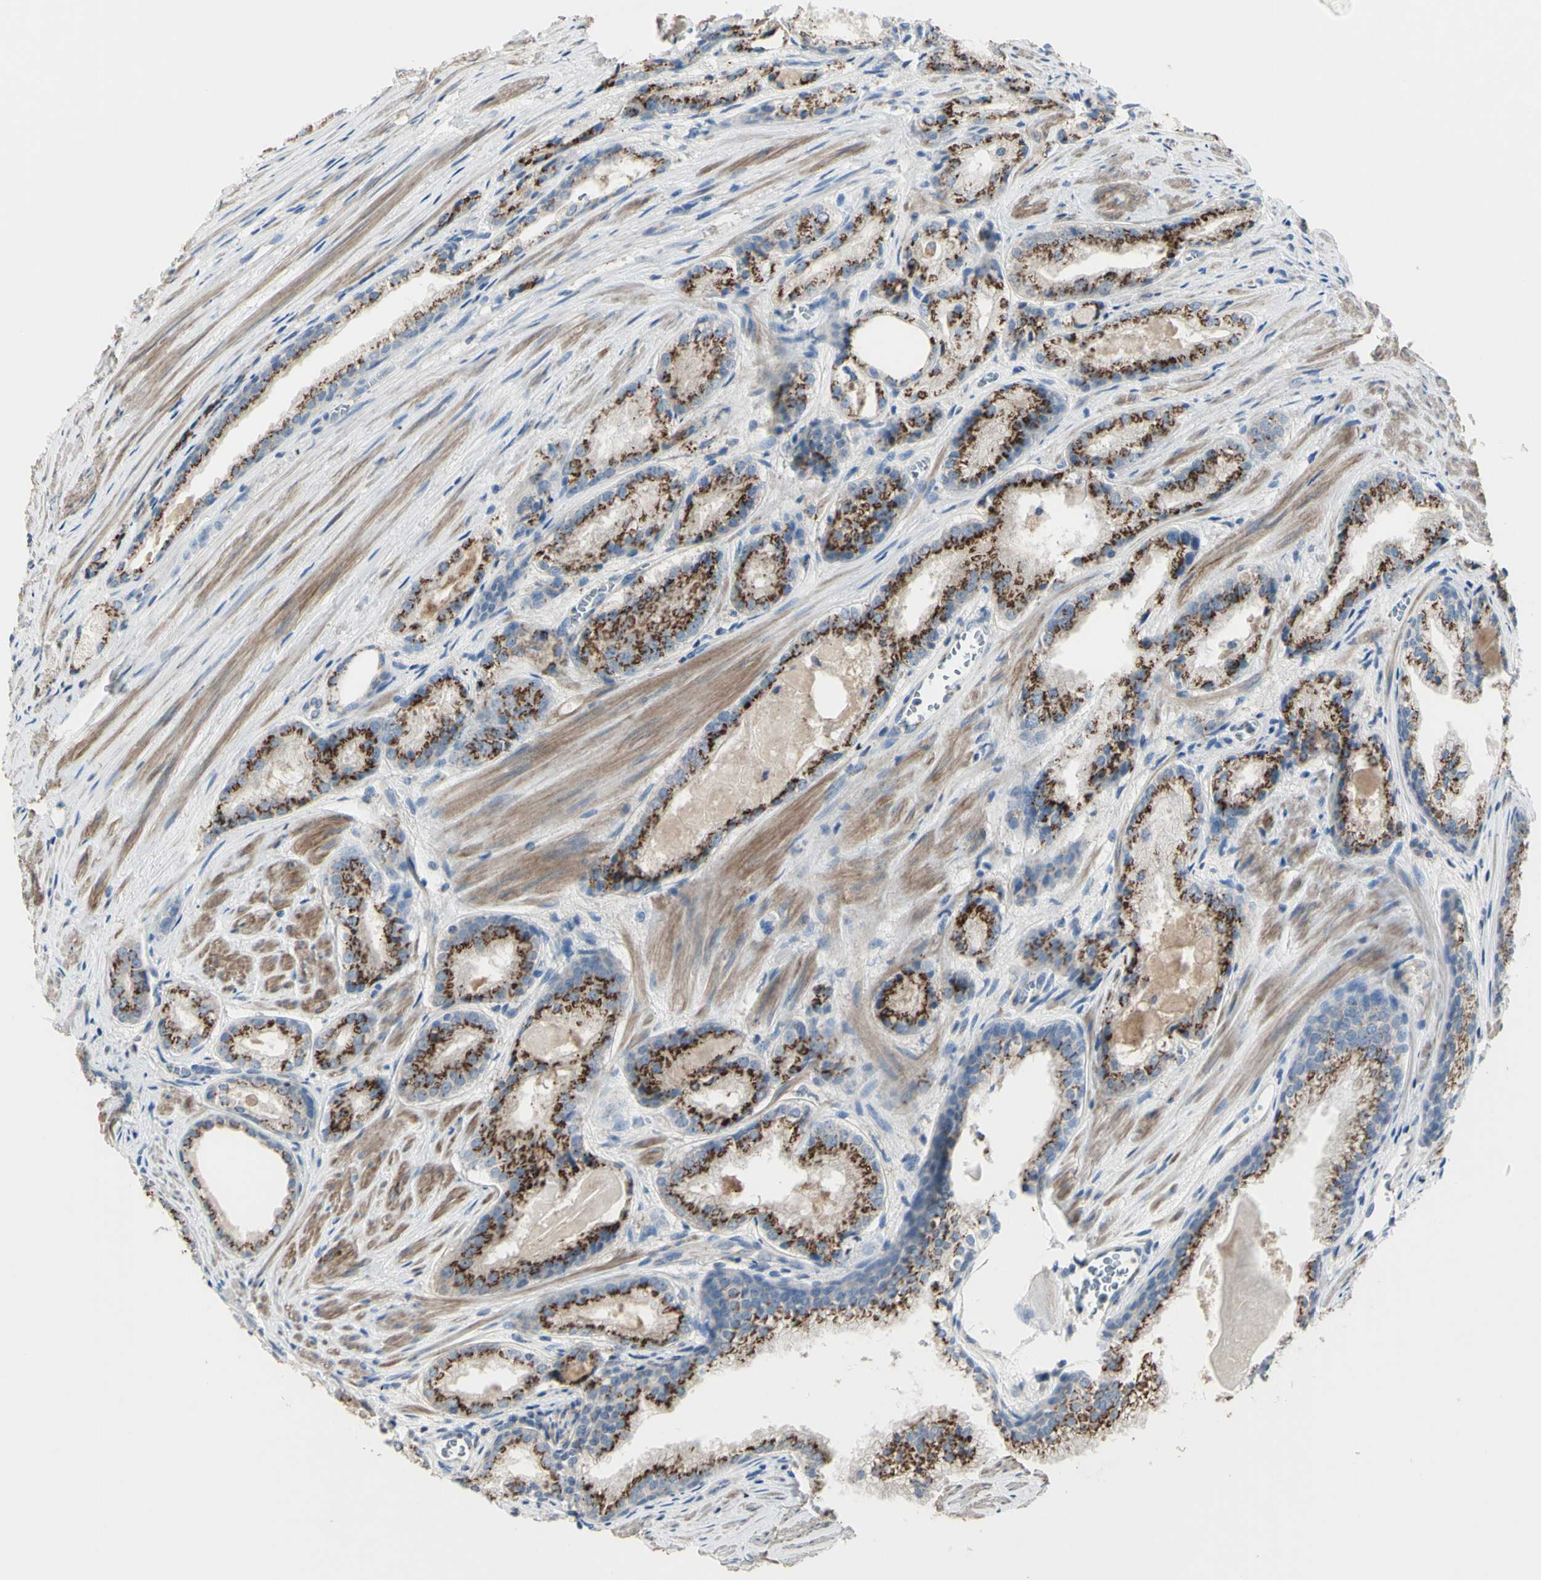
{"staining": {"intensity": "moderate", "quantity": ">75%", "location": "cytoplasmic/membranous"}, "tissue": "prostate cancer", "cell_type": "Tumor cells", "image_type": "cancer", "snomed": [{"axis": "morphology", "description": "Adenocarcinoma, Low grade"}, {"axis": "topography", "description": "Prostate"}], "caption": "Prostate adenocarcinoma (low-grade) tissue shows moderate cytoplasmic/membranous expression in approximately >75% of tumor cells, visualized by immunohistochemistry.", "gene": "B4GALT3", "patient": {"sex": "male", "age": 60}}